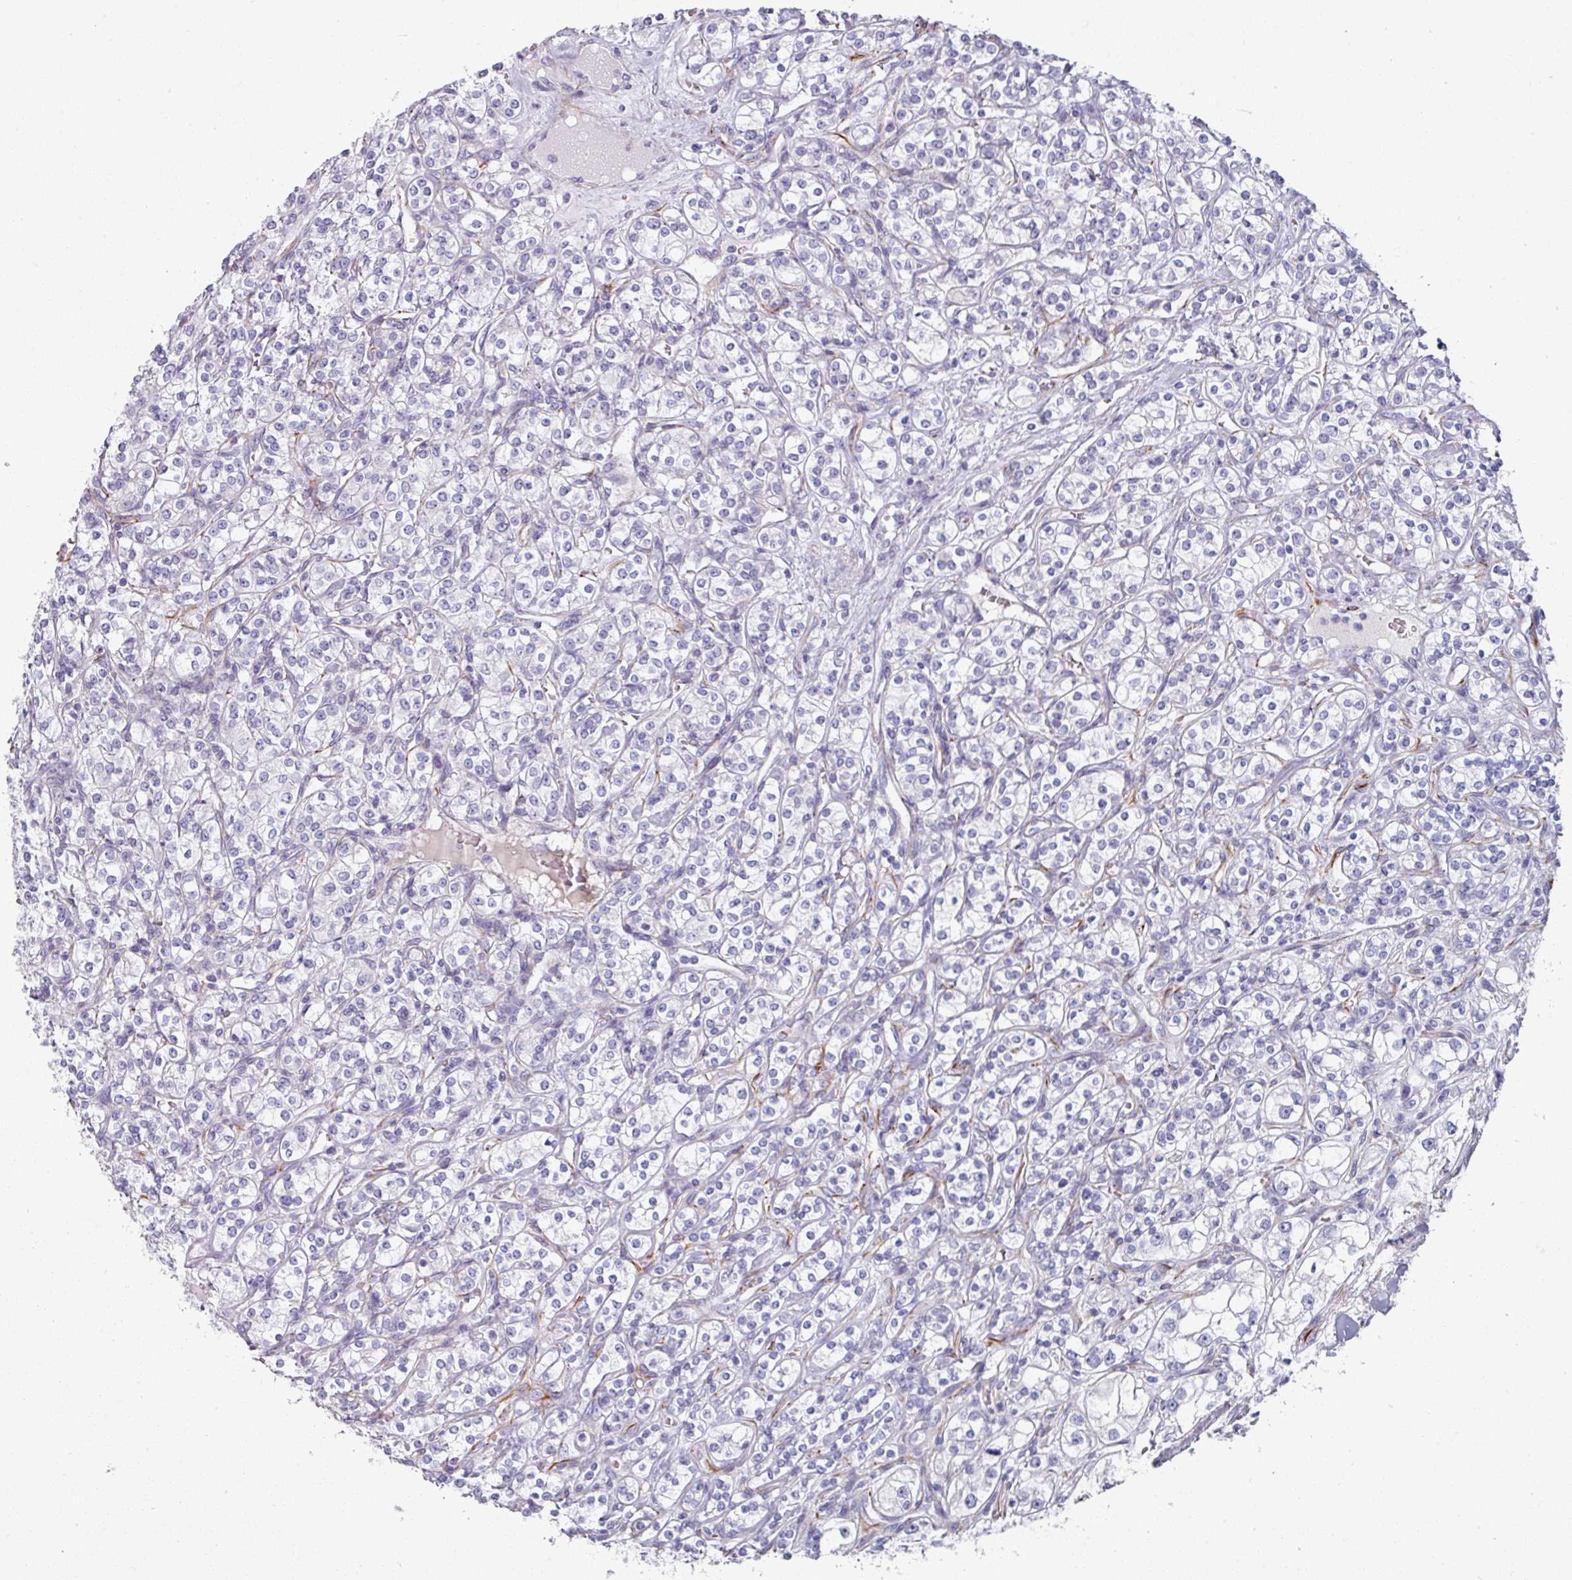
{"staining": {"intensity": "negative", "quantity": "none", "location": "none"}, "tissue": "renal cancer", "cell_type": "Tumor cells", "image_type": "cancer", "snomed": [{"axis": "morphology", "description": "Adenocarcinoma, NOS"}, {"axis": "topography", "description": "Kidney"}], "caption": "This is an IHC histopathology image of human renal cancer (adenocarcinoma). There is no staining in tumor cells.", "gene": "SLC17A7", "patient": {"sex": "male", "age": 77}}